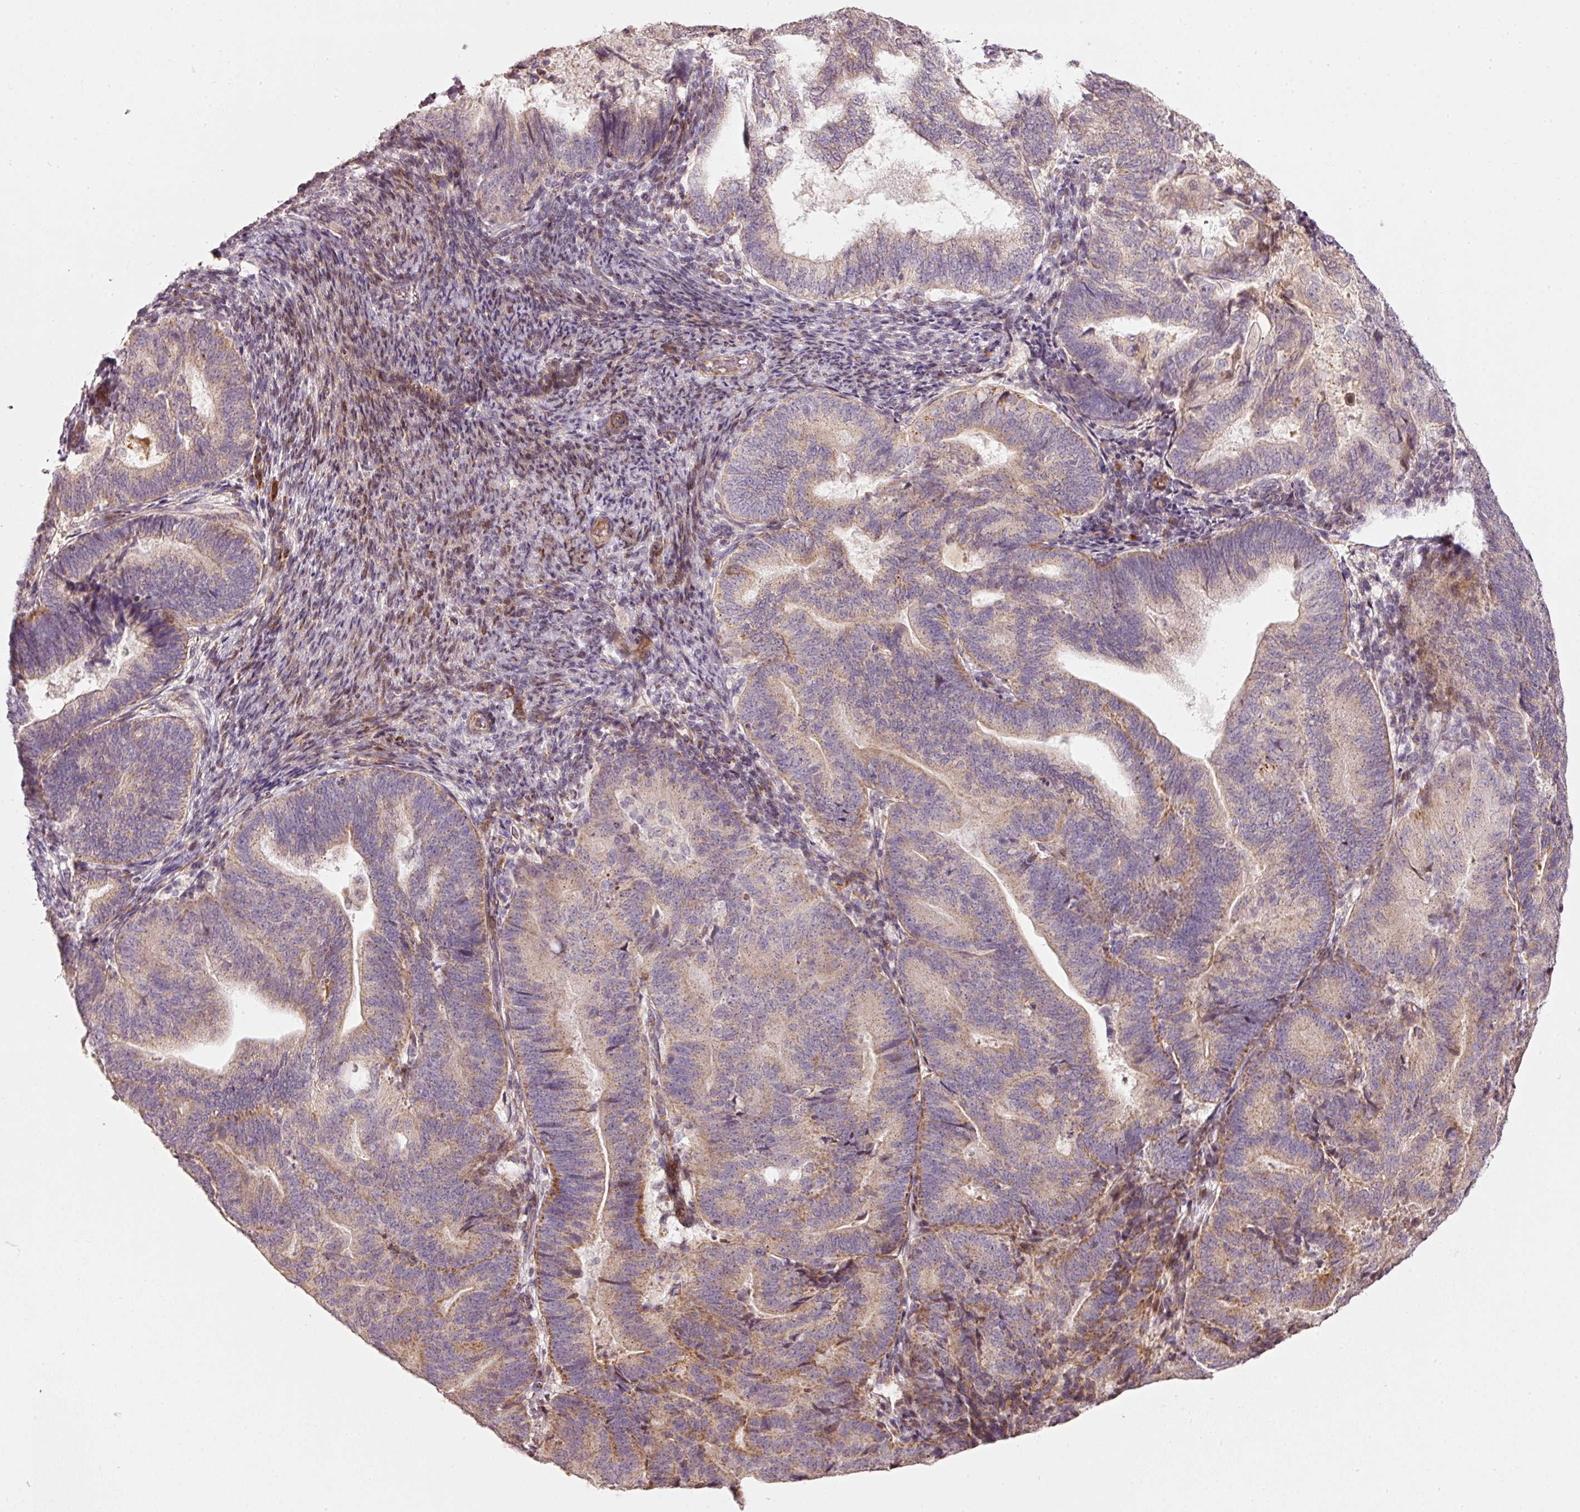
{"staining": {"intensity": "moderate", "quantity": "25%-75%", "location": "cytoplasmic/membranous"}, "tissue": "endometrial cancer", "cell_type": "Tumor cells", "image_type": "cancer", "snomed": [{"axis": "morphology", "description": "Adenocarcinoma, NOS"}, {"axis": "topography", "description": "Endometrium"}], "caption": "IHC staining of adenocarcinoma (endometrial), which exhibits medium levels of moderate cytoplasmic/membranous positivity in approximately 25%-75% of tumor cells indicating moderate cytoplasmic/membranous protein positivity. The staining was performed using DAB (brown) for protein detection and nuclei were counterstained in hematoxylin (blue).", "gene": "TOB2", "patient": {"sex": "female", "age": 70}}